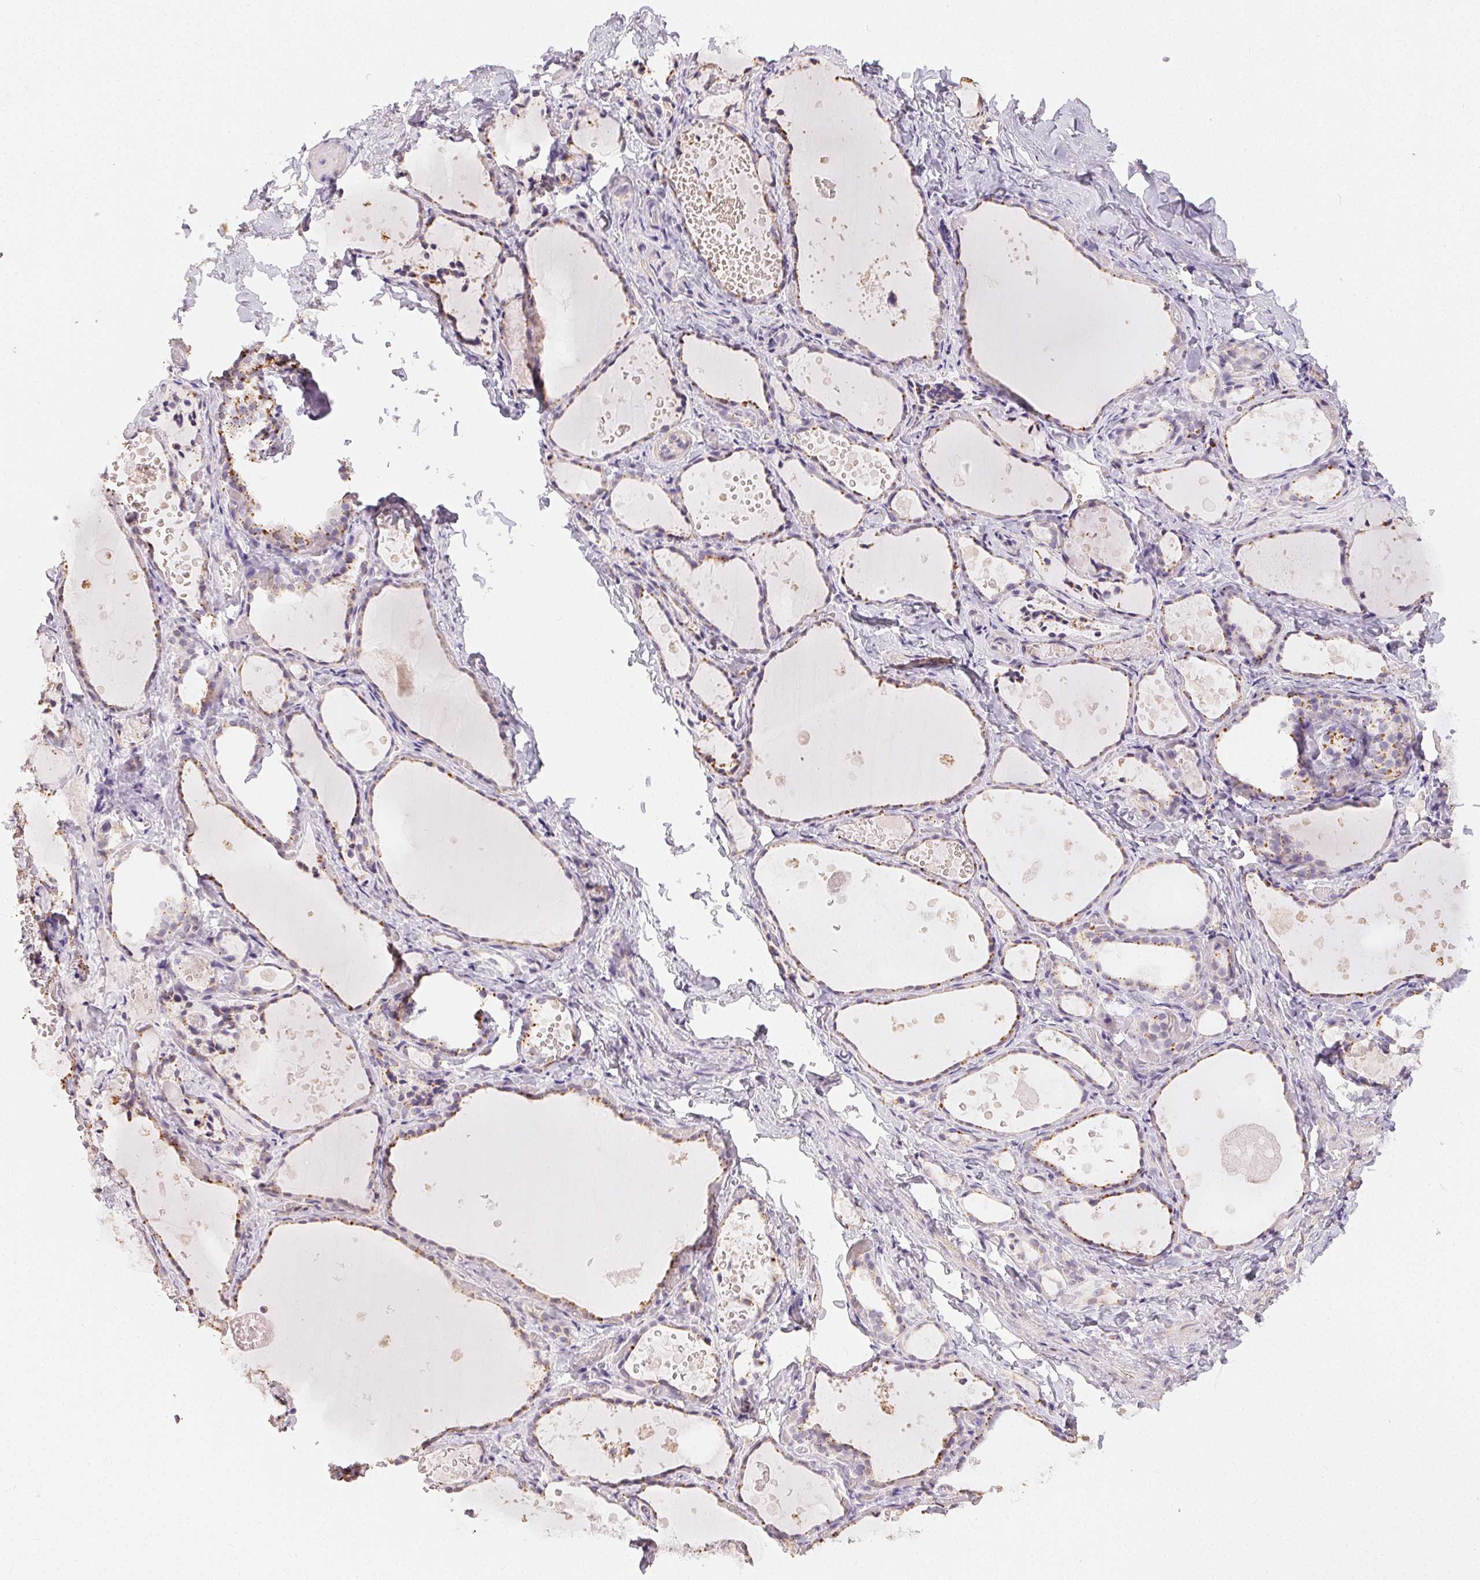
{"staining": {"intensity": "weak", "quantity": "25%-75%", "location": "cytoplasmic/membranous"}, "tissue": "thyroid gland", "cell_type": "Glandular cells", "image_type": "normal", "snomed": [{"axis": "morphology", "description": "Normal tissue, NOS"}, {"axis": "topography", "description": "Thyroid gland"}], "caption": "Glandular cells exhibit weak cytoplasmic/membranous expression in approximately 25%-75% of cells in normal thyroid gland. (DAB (3,3'-diaminobenzidine) = brown stain, brightfield microscopy at high magnification).", "gene": "TMEM174", "patient": {"sex": "female", "age": 56}}